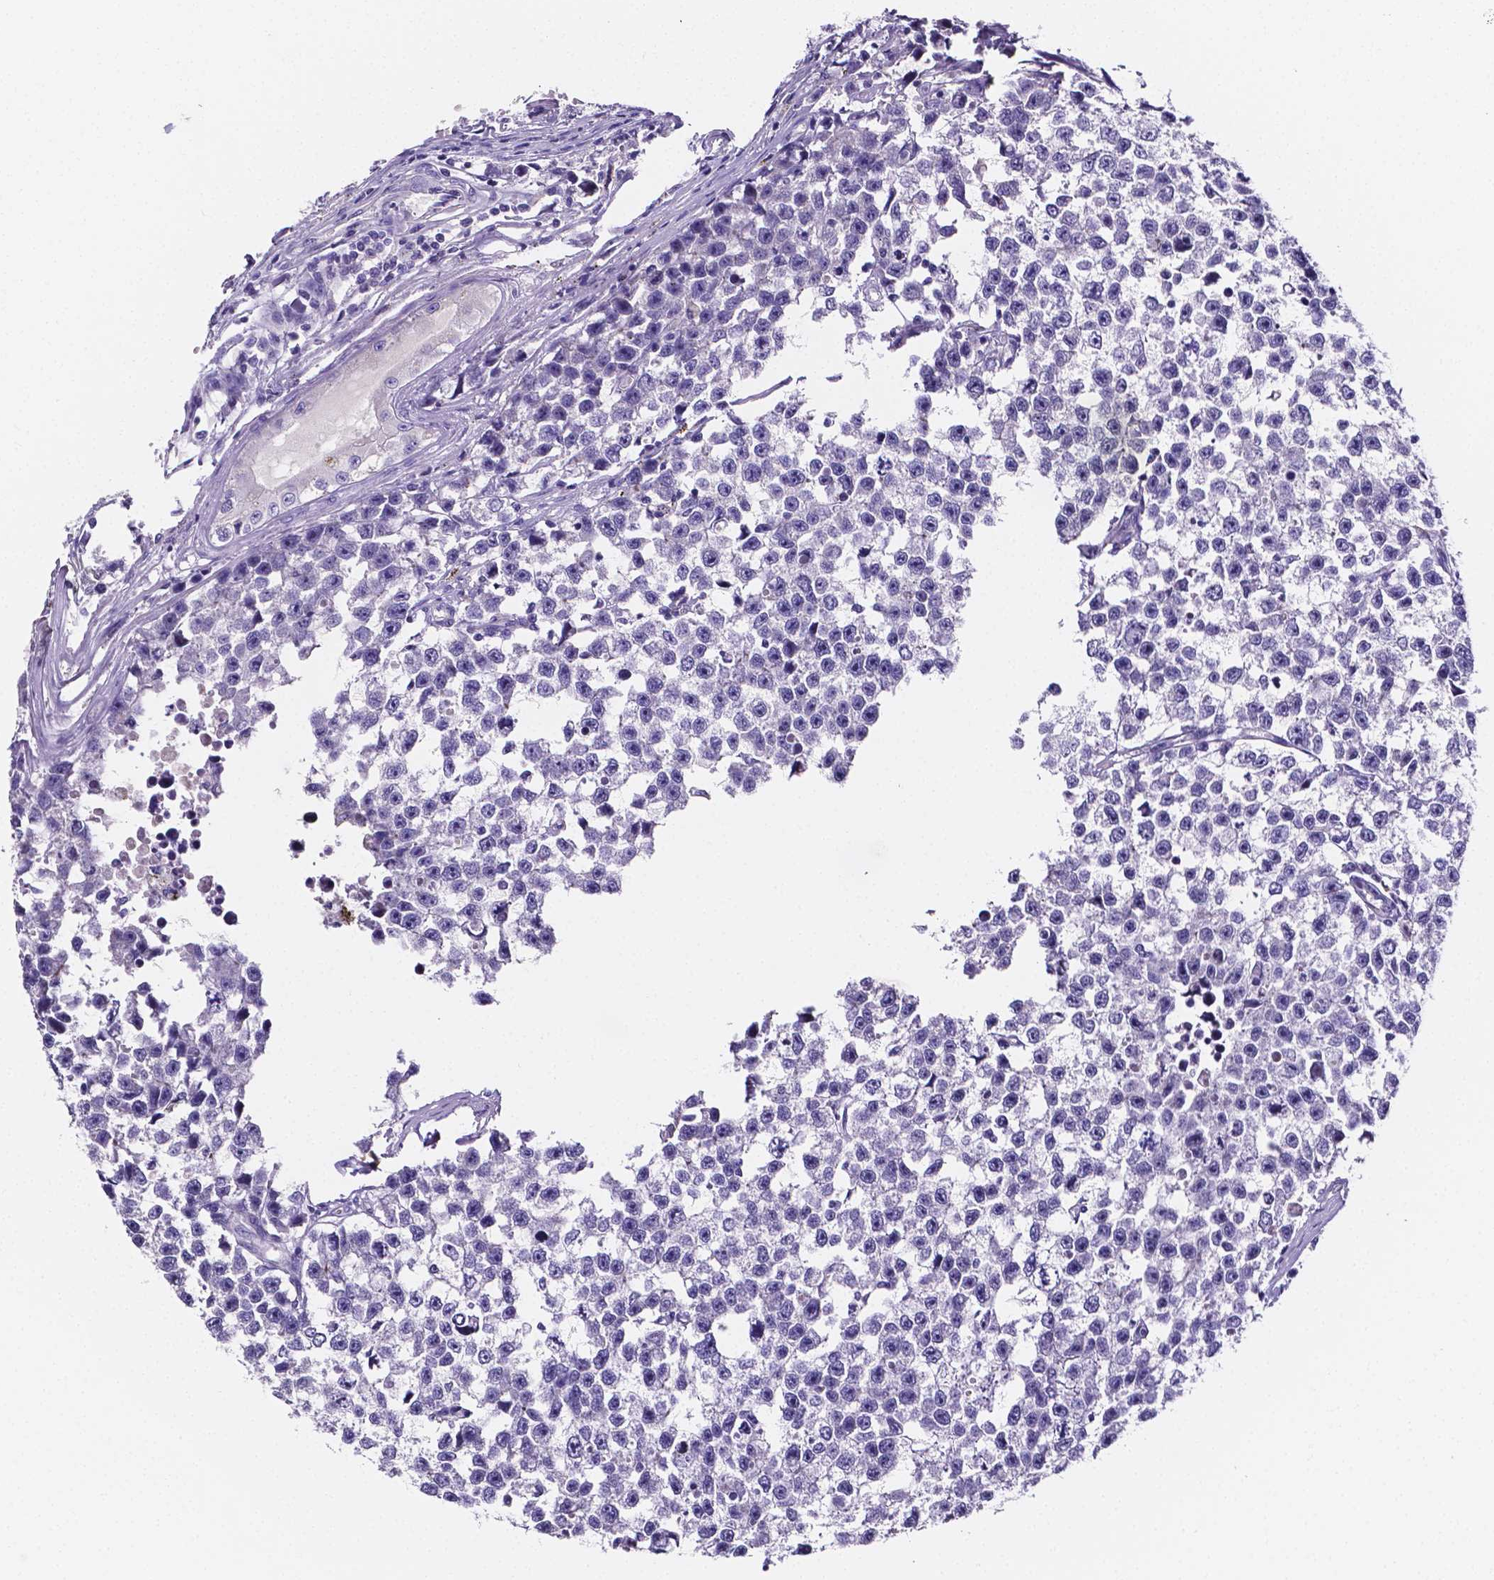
{"staining": {"intensity": "negative", "quantity": "none", "location": "none"}, "tissue": "testis cancer", "cell_type": "Tumor cells", "image_type": "cancer", "snomed": [{"axis": "morphology", "description": "Seminoma, NOS"}, {"axis": "topography", "description": "Testis"}], "caption": "This is a histopathology image of IHC staining of testis seminoma, which shows no expression in tumor cells. Nuclei are stained in blue.", "gene": "NRGN", "patient": {"sex": "male", "age": 26}}